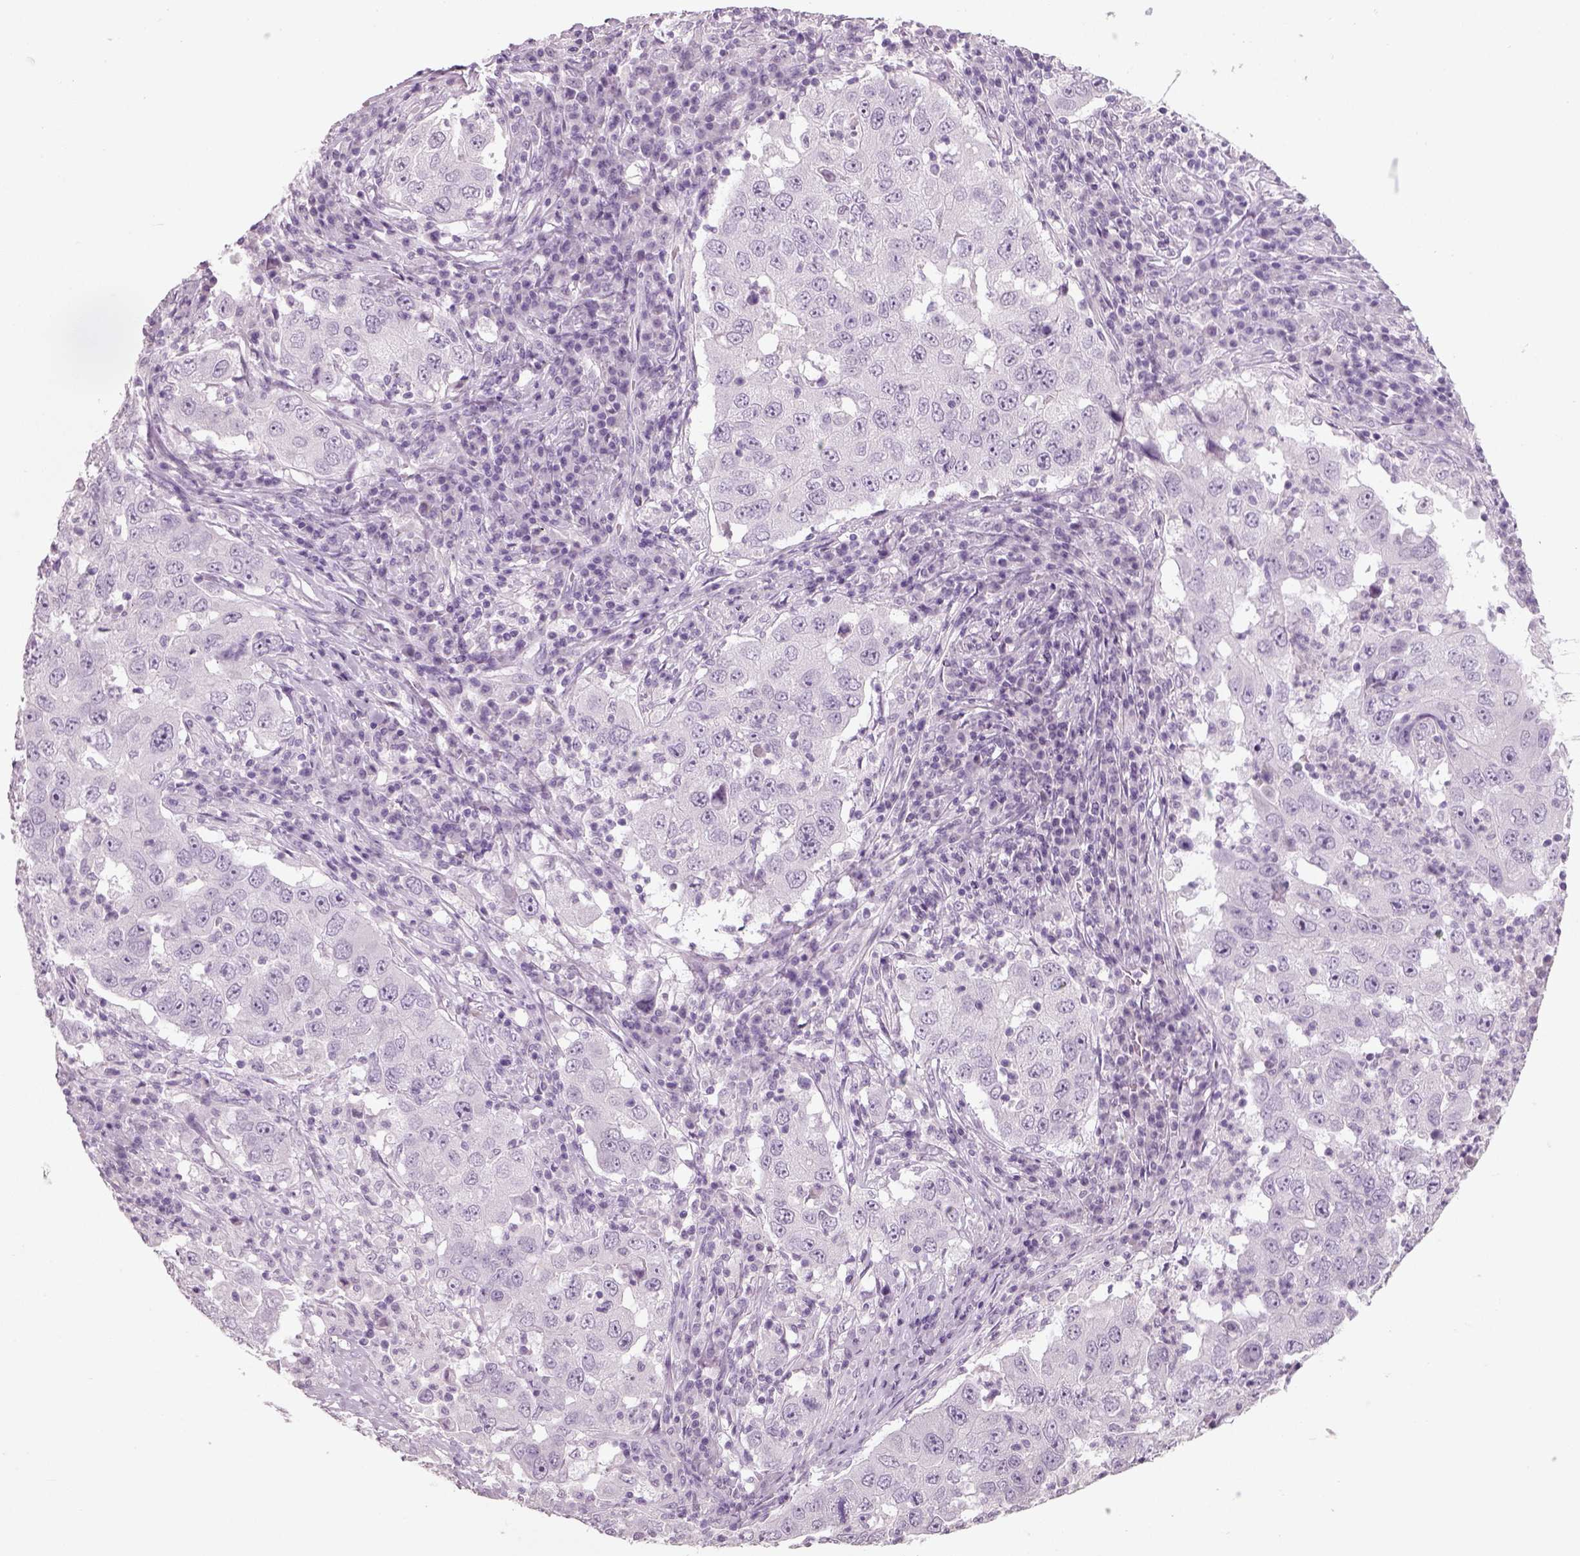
{"staining": {"intensity": "negative", "quantity": "none", "location": "none"}, "tissue": "lung cancer", "cell_type": "Tumor cells", "image_type": "cancer", "snomed": [{"axis": "morphology", "description": "Adenocarcinoma, NOS"}, {"axis": "topography", "description": "Lung"}], "caption": "Image shows no significant protein staining in tumor cells of lung adenocarcinoma.", "gene": "SLC6A2", "patient": {"sex": "male", "age": 73}}